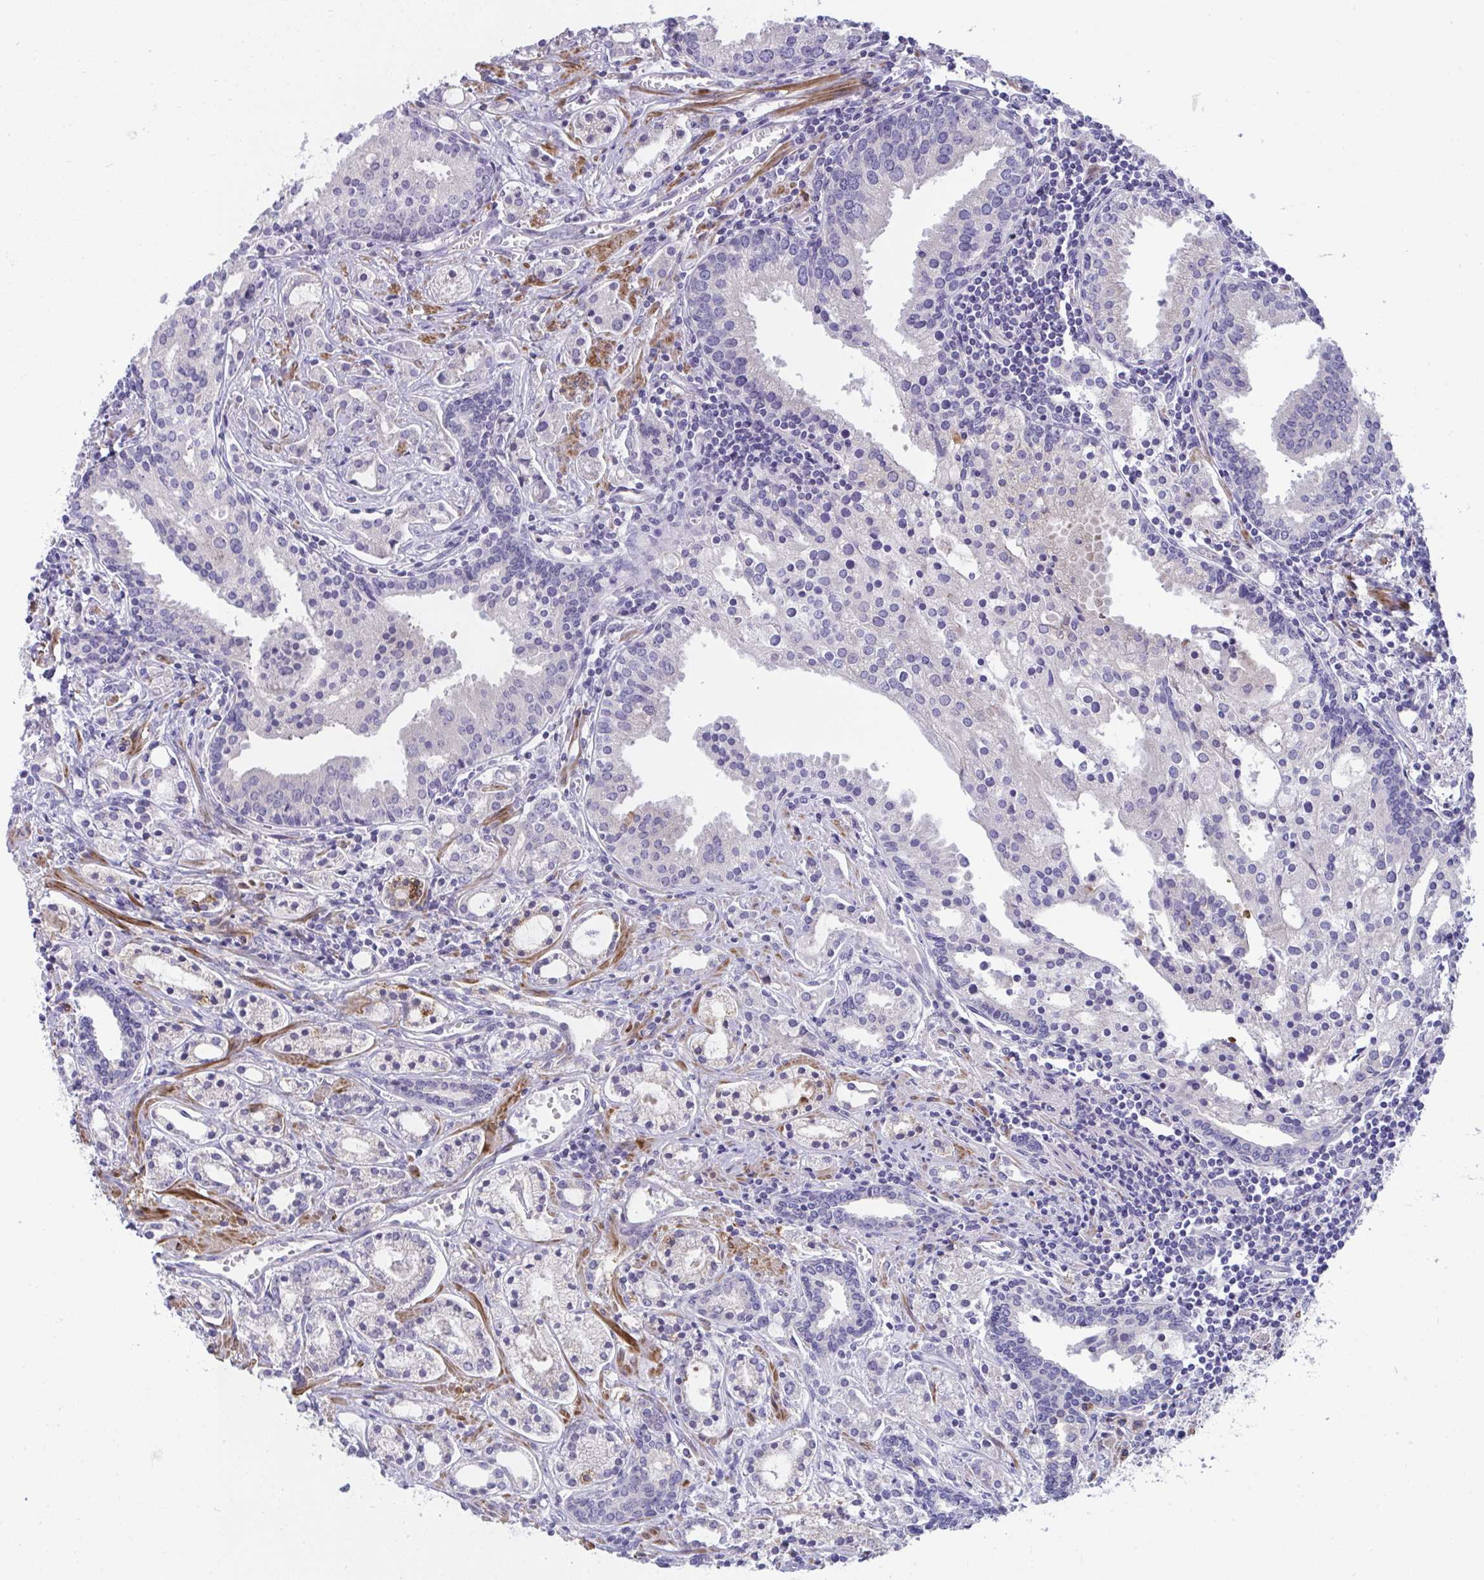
{"staining": {"intensity": "negative", "quantity": "none", "location": "none"}, "tissue": "prostate cancer", "cell_type": "Tumor cells", "image_type": "cancer", "snomed": [{"axis": "morphology", "description": "Adenocarcinoma, Medium grade"}, {"axis": "topography", "description": "Prostate"}], "caption": "Immunohistochemistry (IHC) image of neoplastic tissue: prostate cancer stained with DAB displays no significant protein staining in tumor cells.", "gene": "PIGZ", "patient": {"sex": "male", "age": 57}}